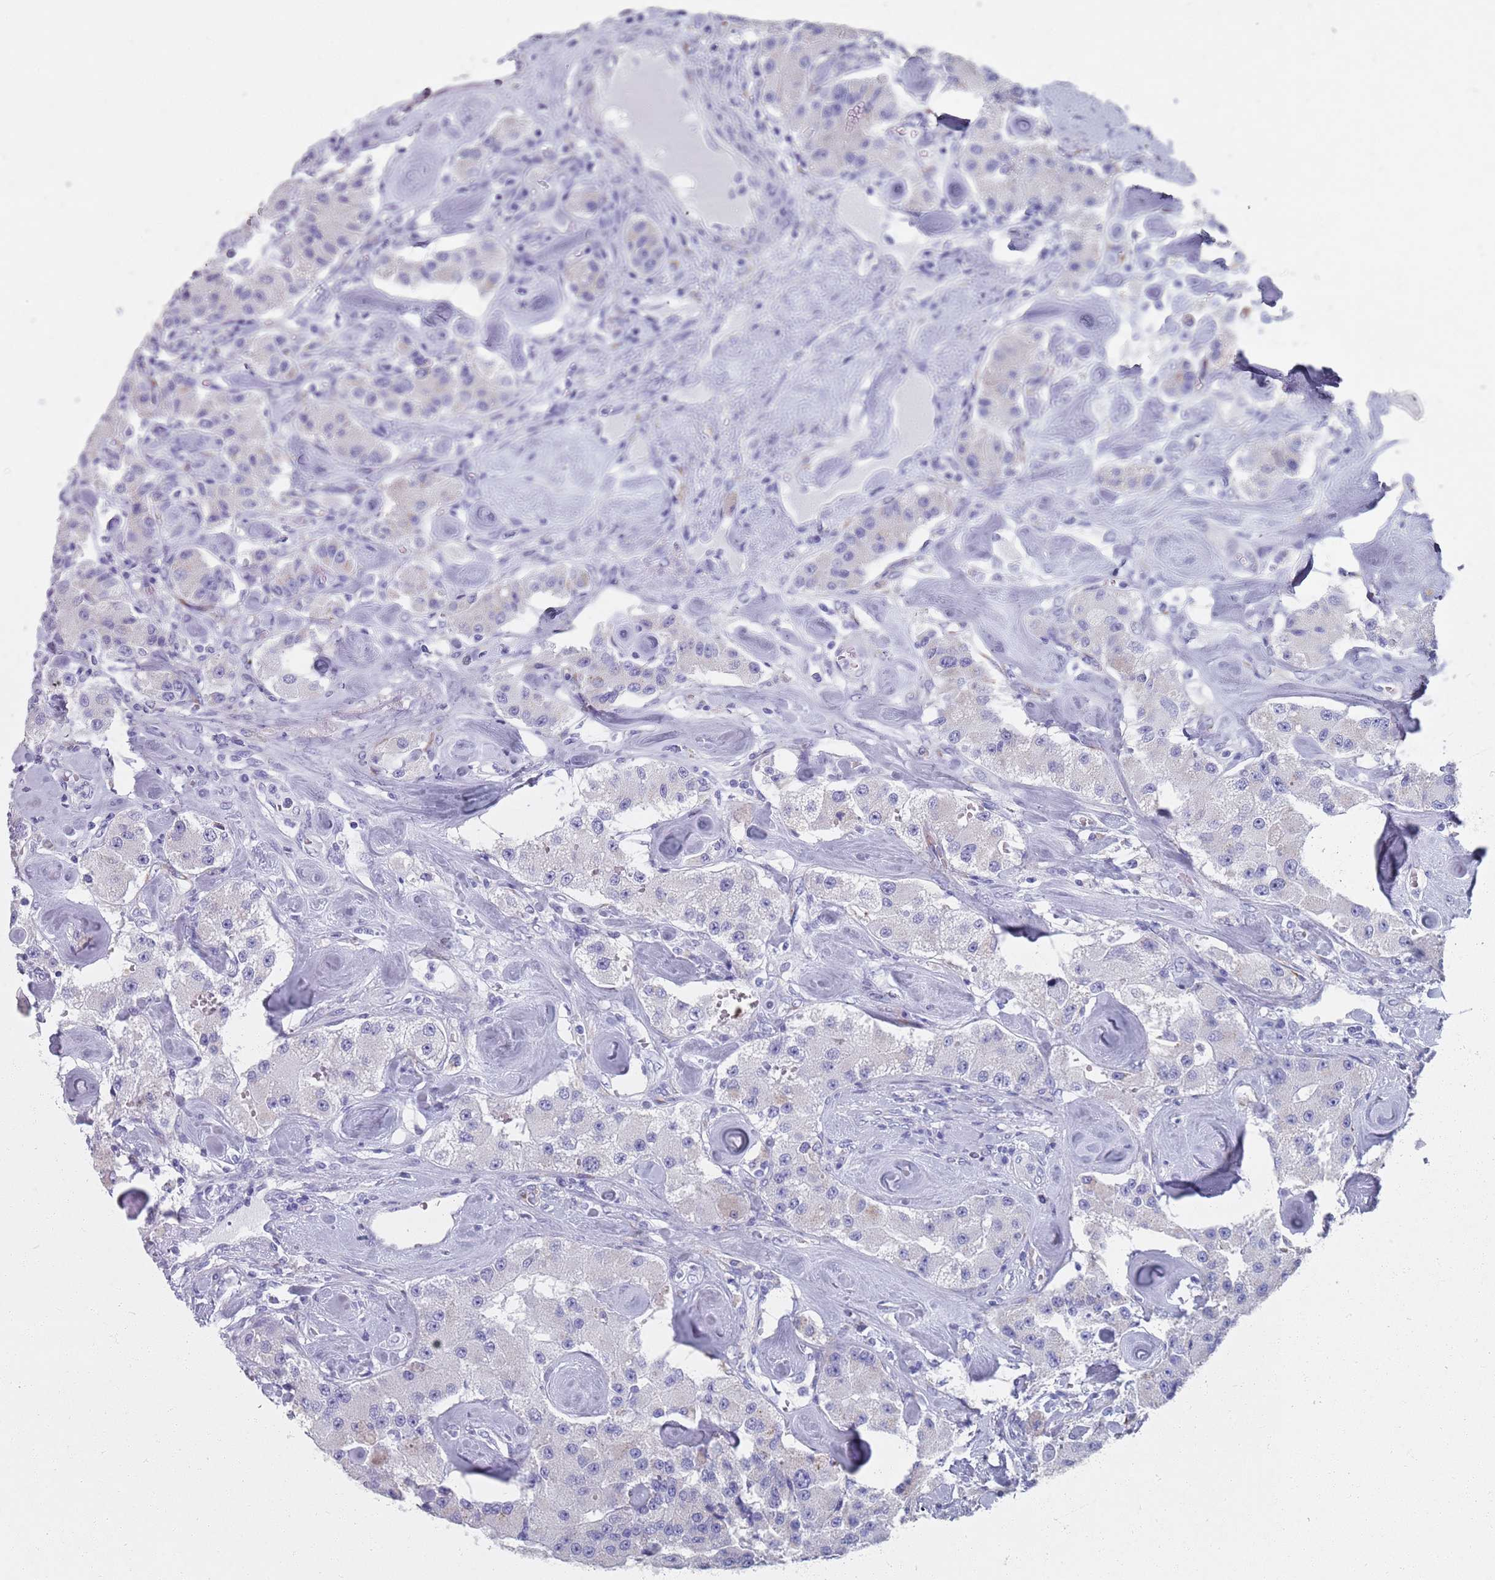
{"staining": {"intensity": "negative", "quantity": "none", "location": "none"}, "tissue": "carcinoid", "cell_type": "Tumor cells", "image_type": "cancer", "snomed": [{"axis": "morphology", "description": "Carcinoid, malignant, NOS"}, {"axis": "topography", "description": "Pancreas"}], "caption": "Tumor cells show no significant protein positivity in carcinoid.", "gene": "PLOD1", "patient": {"sex": "male", "age": 41}}